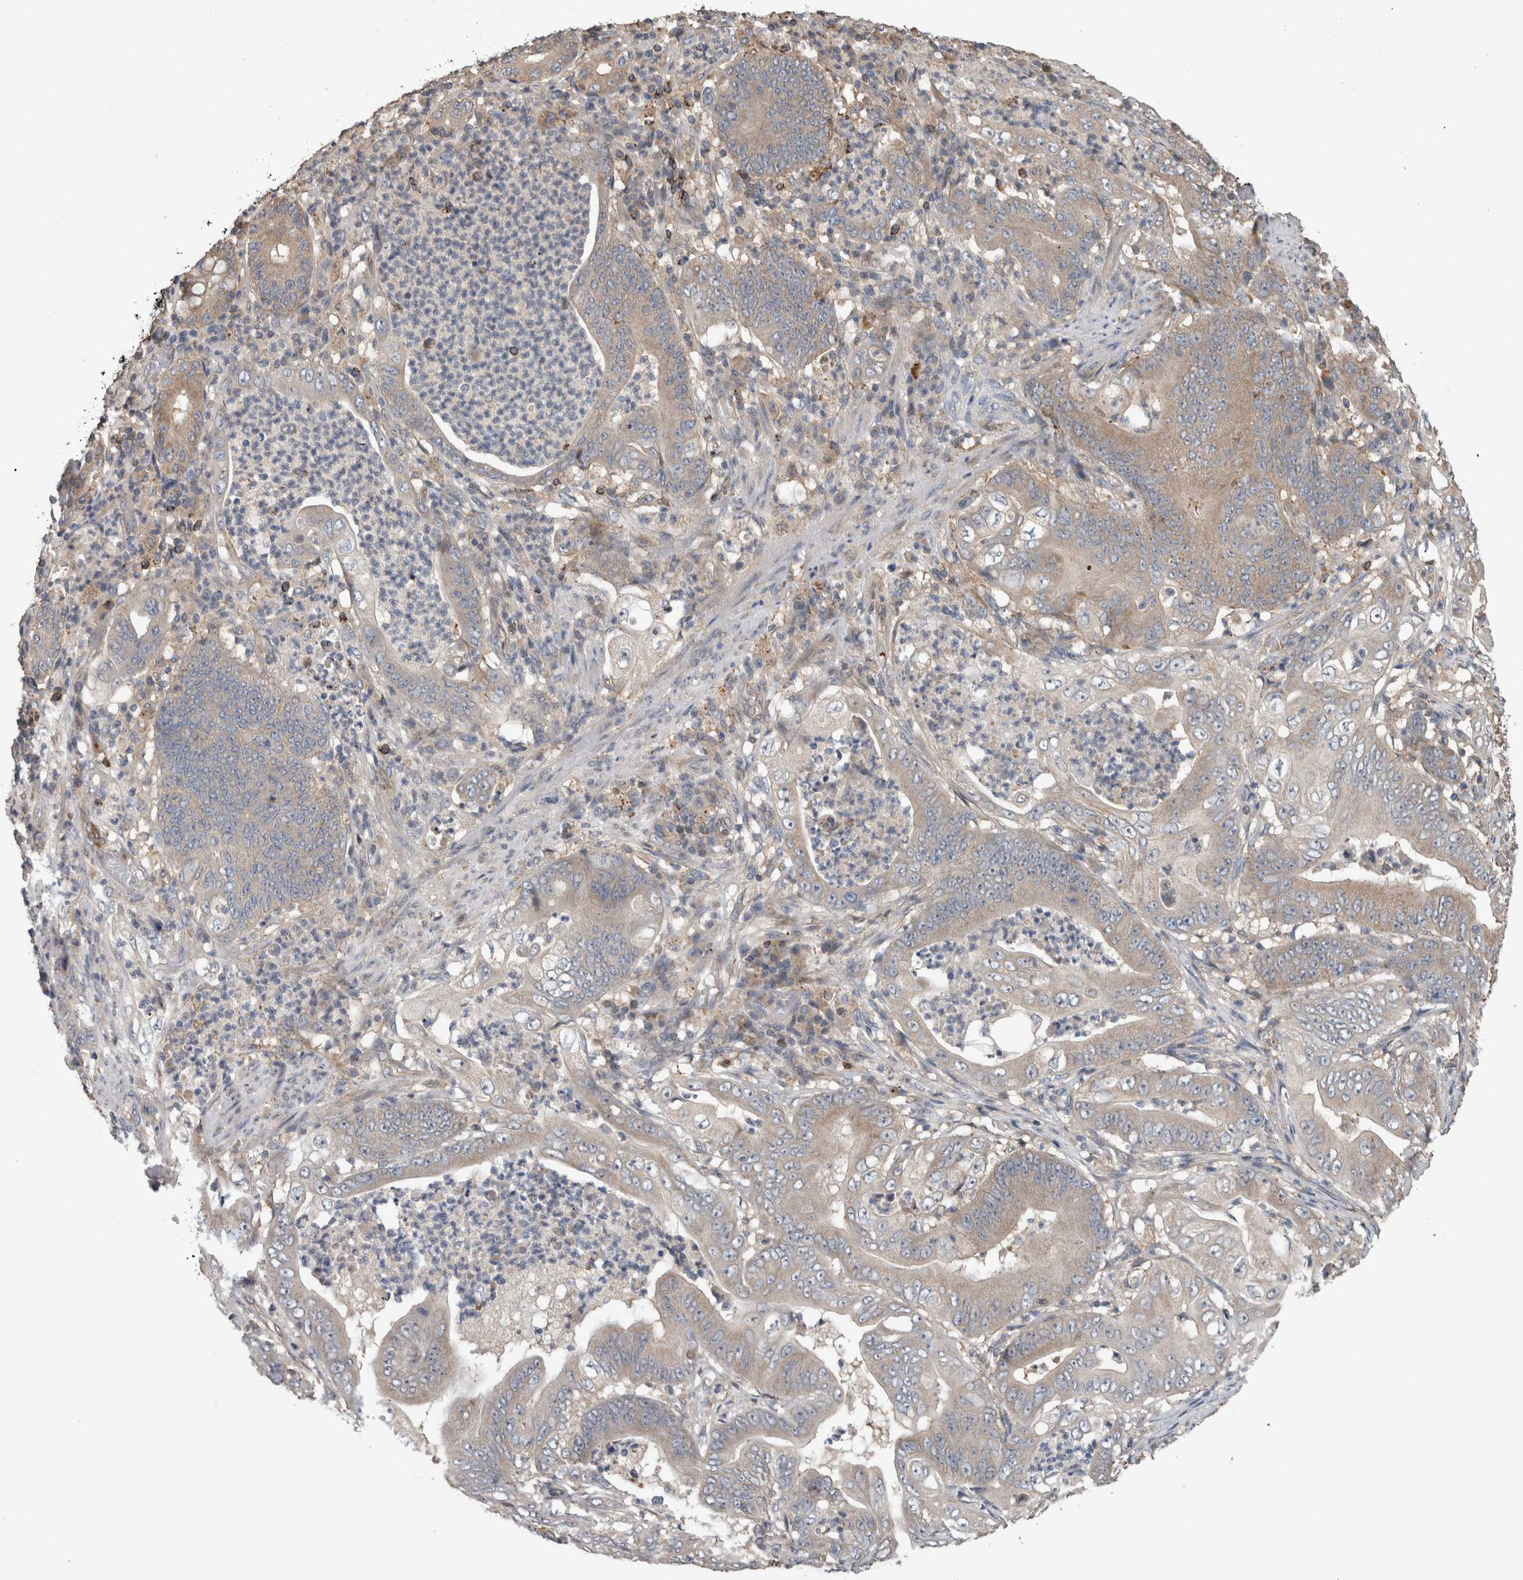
{"staining": {"intensity": "weak", "quantity": "<25%", "location": "cytoplasmic/membranous"}, "tissue": "stomach cancer", "cell_type": "Tumor cells", "image_type": "cancer", "snomed": [{"axis": "morphology", "description": "Adenocarcinoma, NOS"}, {"axis": "topography", "description": "Stomach"}], "caption": "IHC photomicrograph of neoplastic tissue: stomach adenocarcinoma stained with DAB shows no significant protein positivity in tumor cells.", "gene": "TARBP1", "patient": {"sex": "female", "age": 73}}